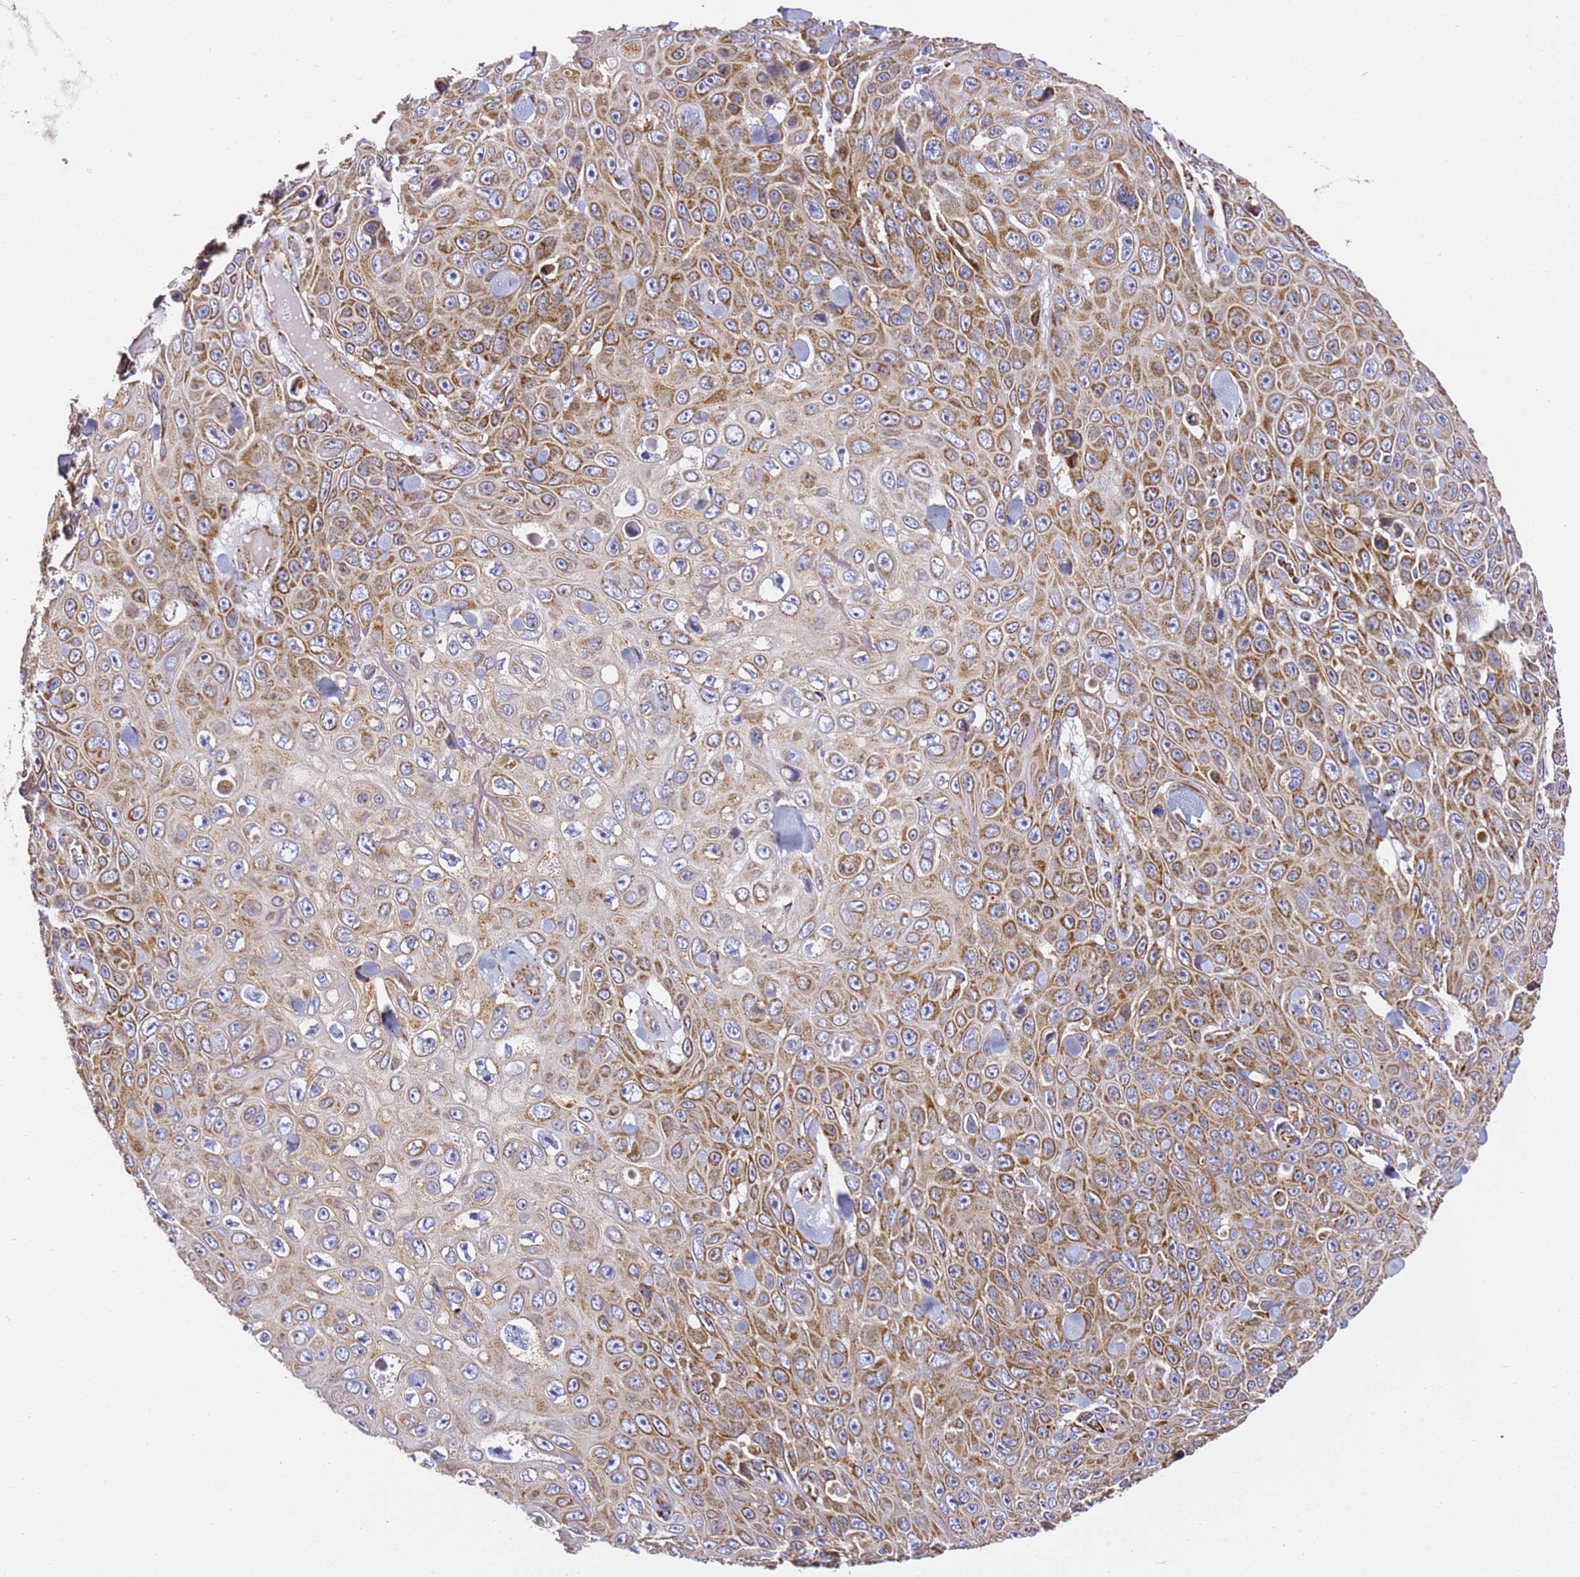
{"staining": {"intensity": "moderate", "quantity": ">75%", "location": "cytoplasmic/membranous"}, "tissue": "skin cancer", "cell_type": "Tumor cells", "image_type": "cancer", "snomed": [{"axis": "morphology", "description": "Squamous cell carcinoma, NOS"}, {"axis": "topography", "description": "Skin"}], "caption": "Squamous cell carcinoma (skin) was stained to show a protein in brown. There is medium levels of moderate cytoplasmic/membranous expression in about >75% of tumor cells.", "gene": "NDUFA3", "patient": {"sex": "male", "age": 82}}